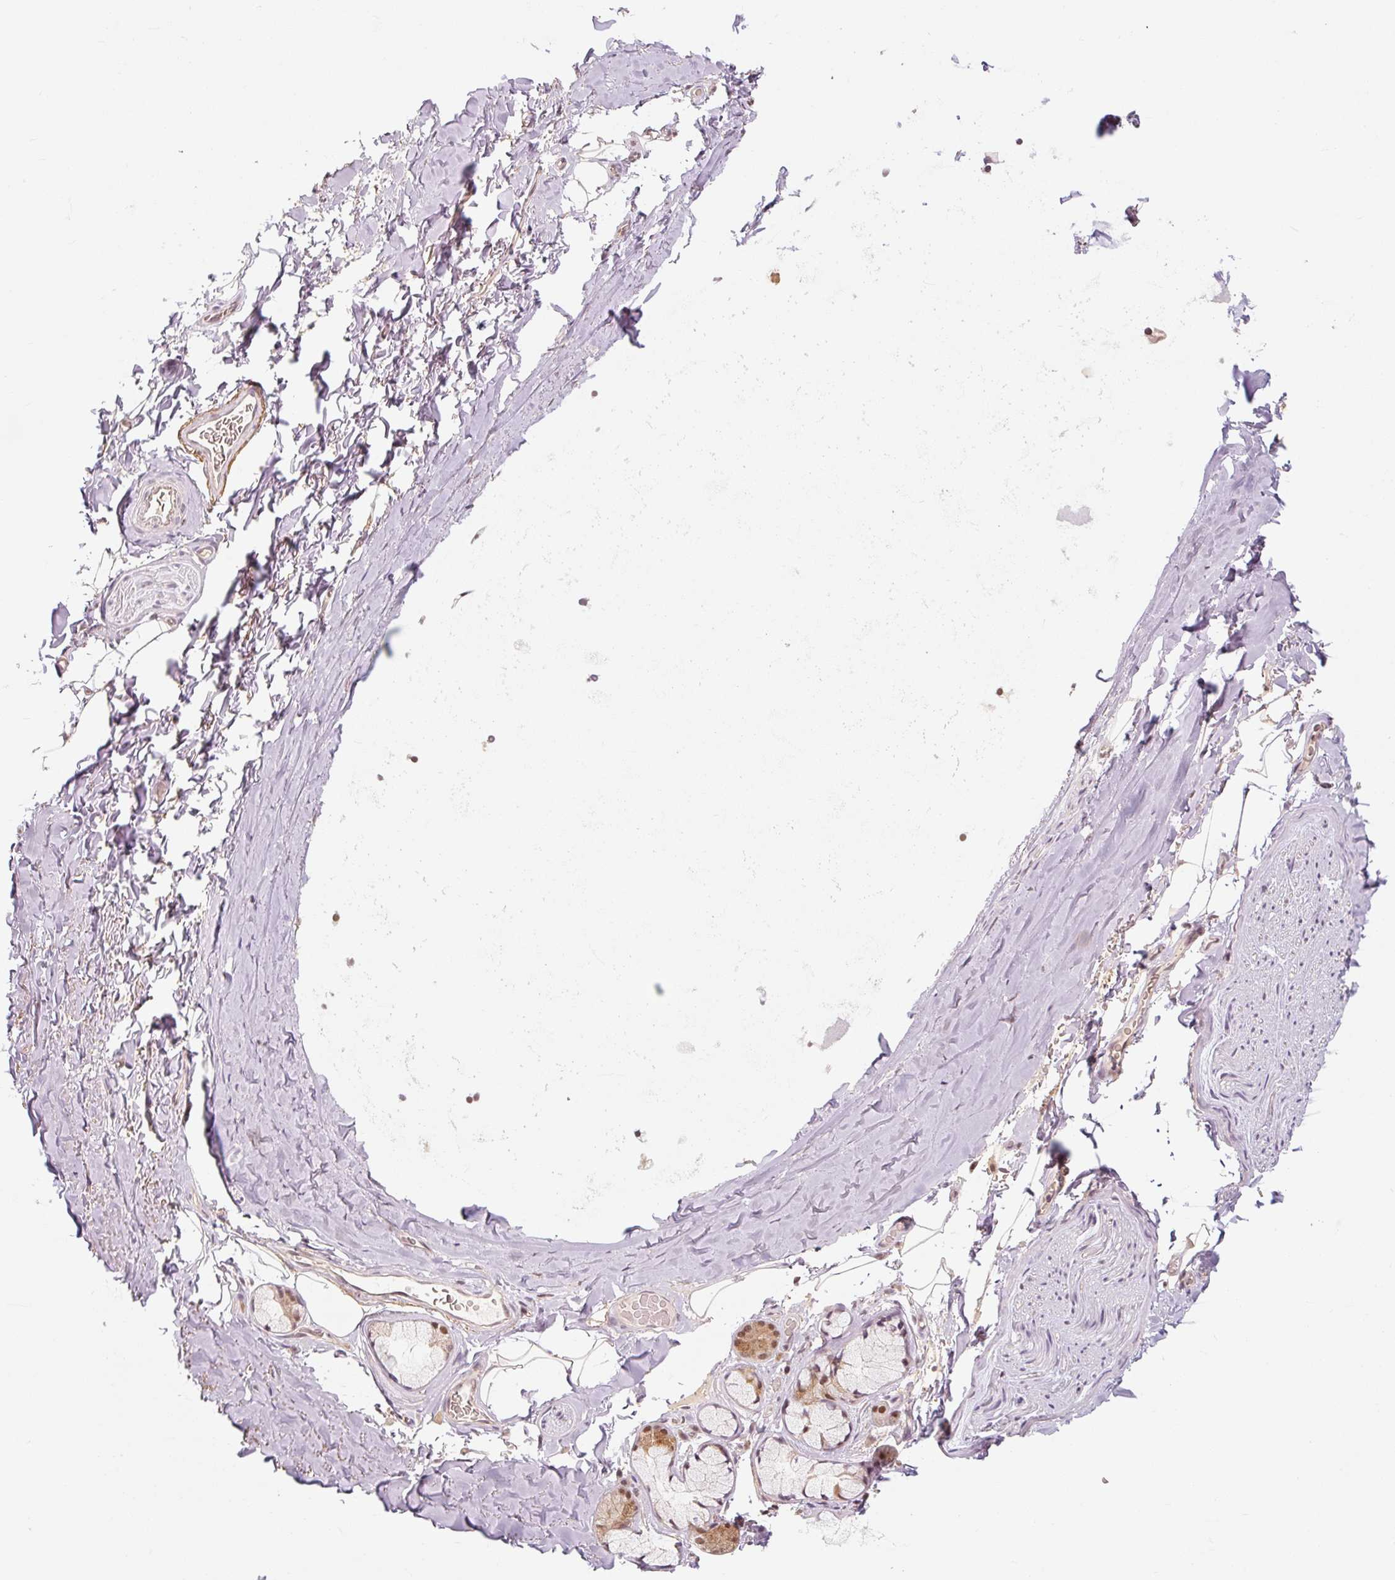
{"staining": {"intensity": "negative", "quantity": "none", "location": "none"}, "tissue": "adipose tissue", "cell_type": "Adipocytes", "image_type": "normal", "snomed": [{"axis": "morphology", "description": "Normal tissue, NOS"}, {"axis": "topography", "description": "Cartilage tissue"}, {"axis": "topography", "description": "Bronchus"}, {"axis": "topography", "description": "Peripheral nerve tissue"}], "caption": "High magnification brightfield microscopy of normal adipose tissue stained with DAB (brown) and counterstained with hematoxylin (blue): adipocytes show no significant expression.", "gene": "CSTF1", "patient": {"sex": "male", "age": 67}}